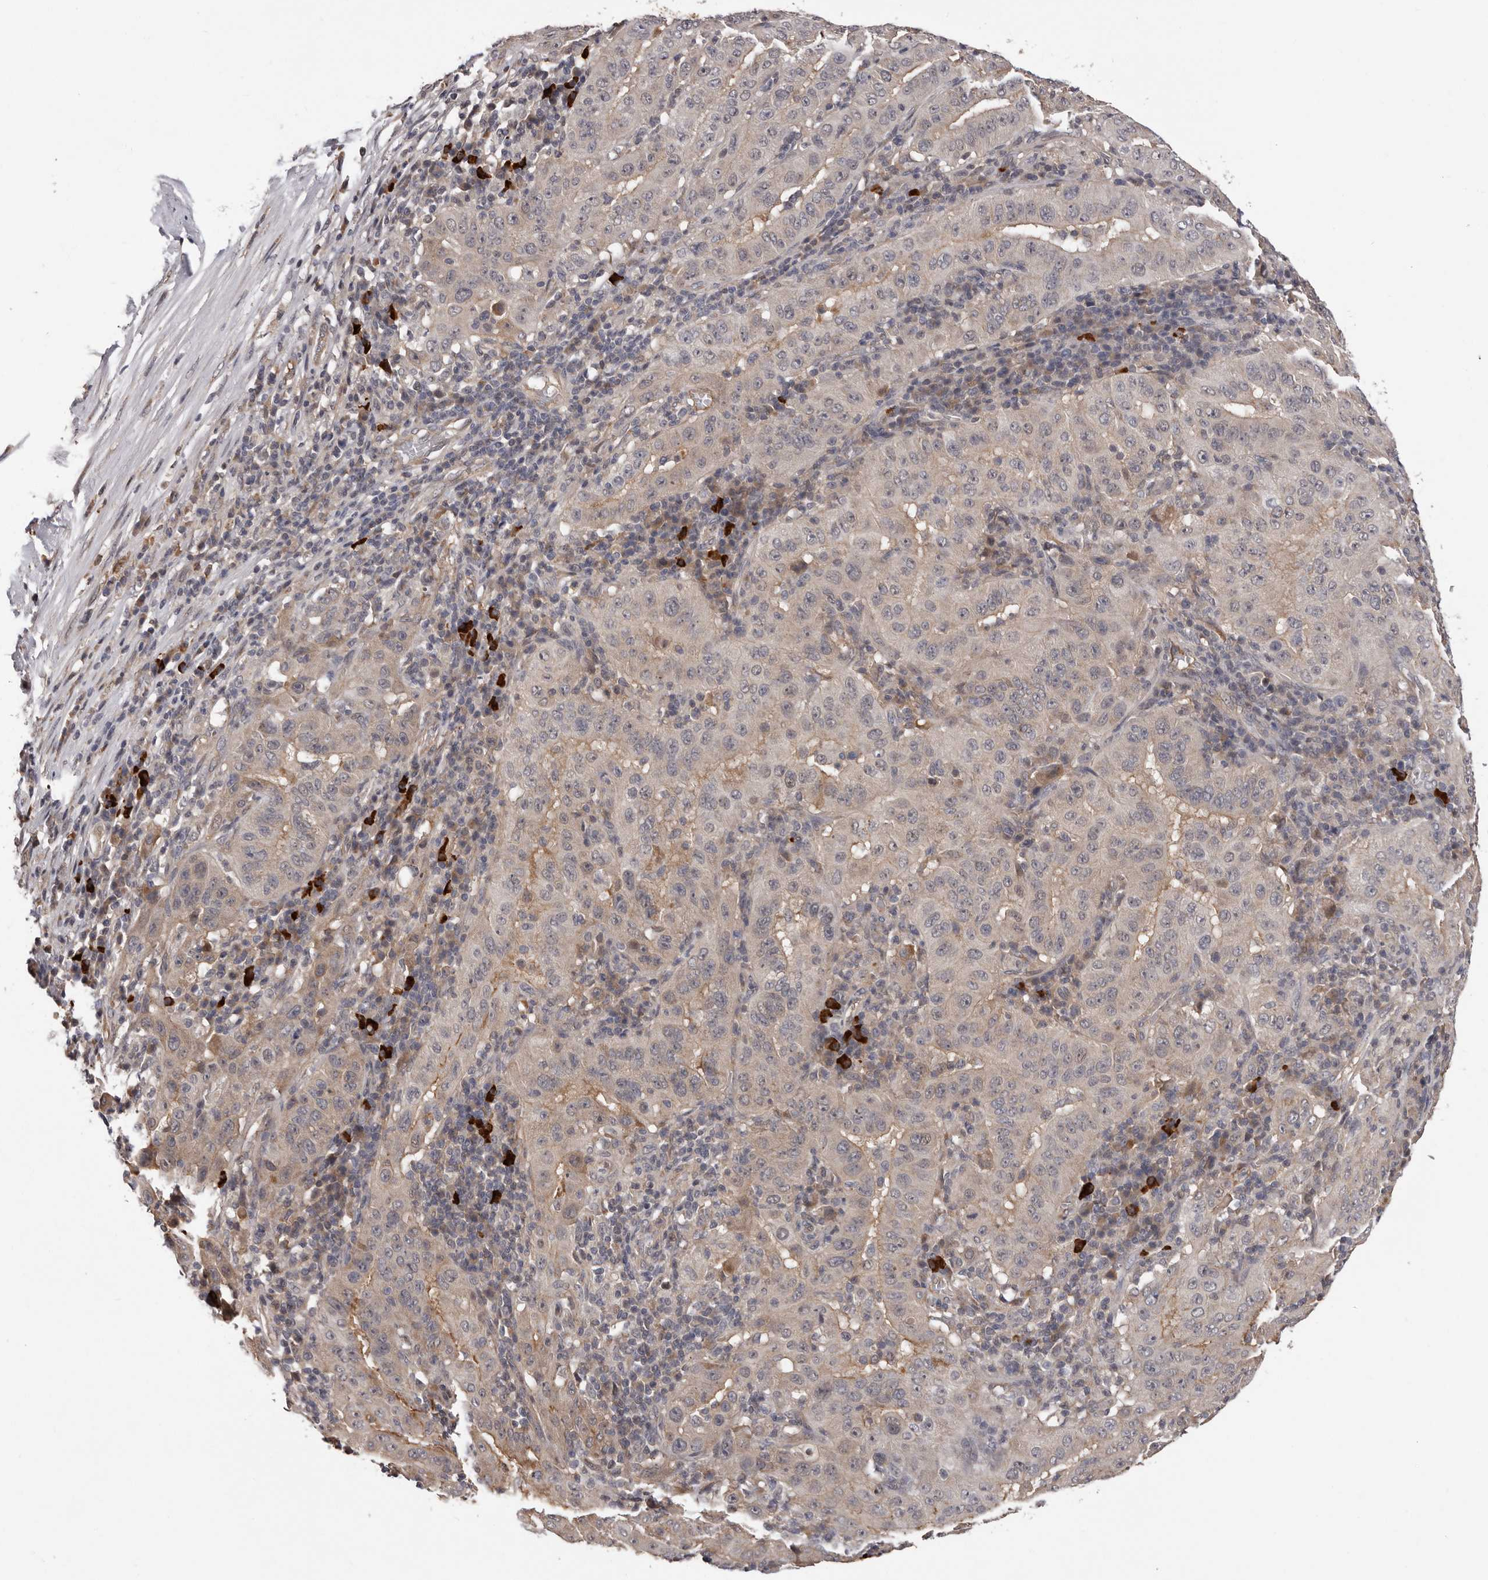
{"staining": {"intensity": "moderate", "quantity": ">75%", "location": "cytoplasmic/membranous"}, "tissue": "pancreatic cancer", "cell_type": "Tumor cells", "image_type": "cancer", "snomed": [{"axis": "morphology", "description": "Adenocarcinoma, NOS"}, {"axis": "topography", "description": "Pancreas"}], "caption": "DAB (3,3'-diaminobenzidine) immunohistochemical staining of pancreatic cancer shows moderate cytoplasmic/membranous protein positivity in approximately >75% of tumor cells.", "gene": "MED8", "patient": {"sex": "male", "age": 63}}